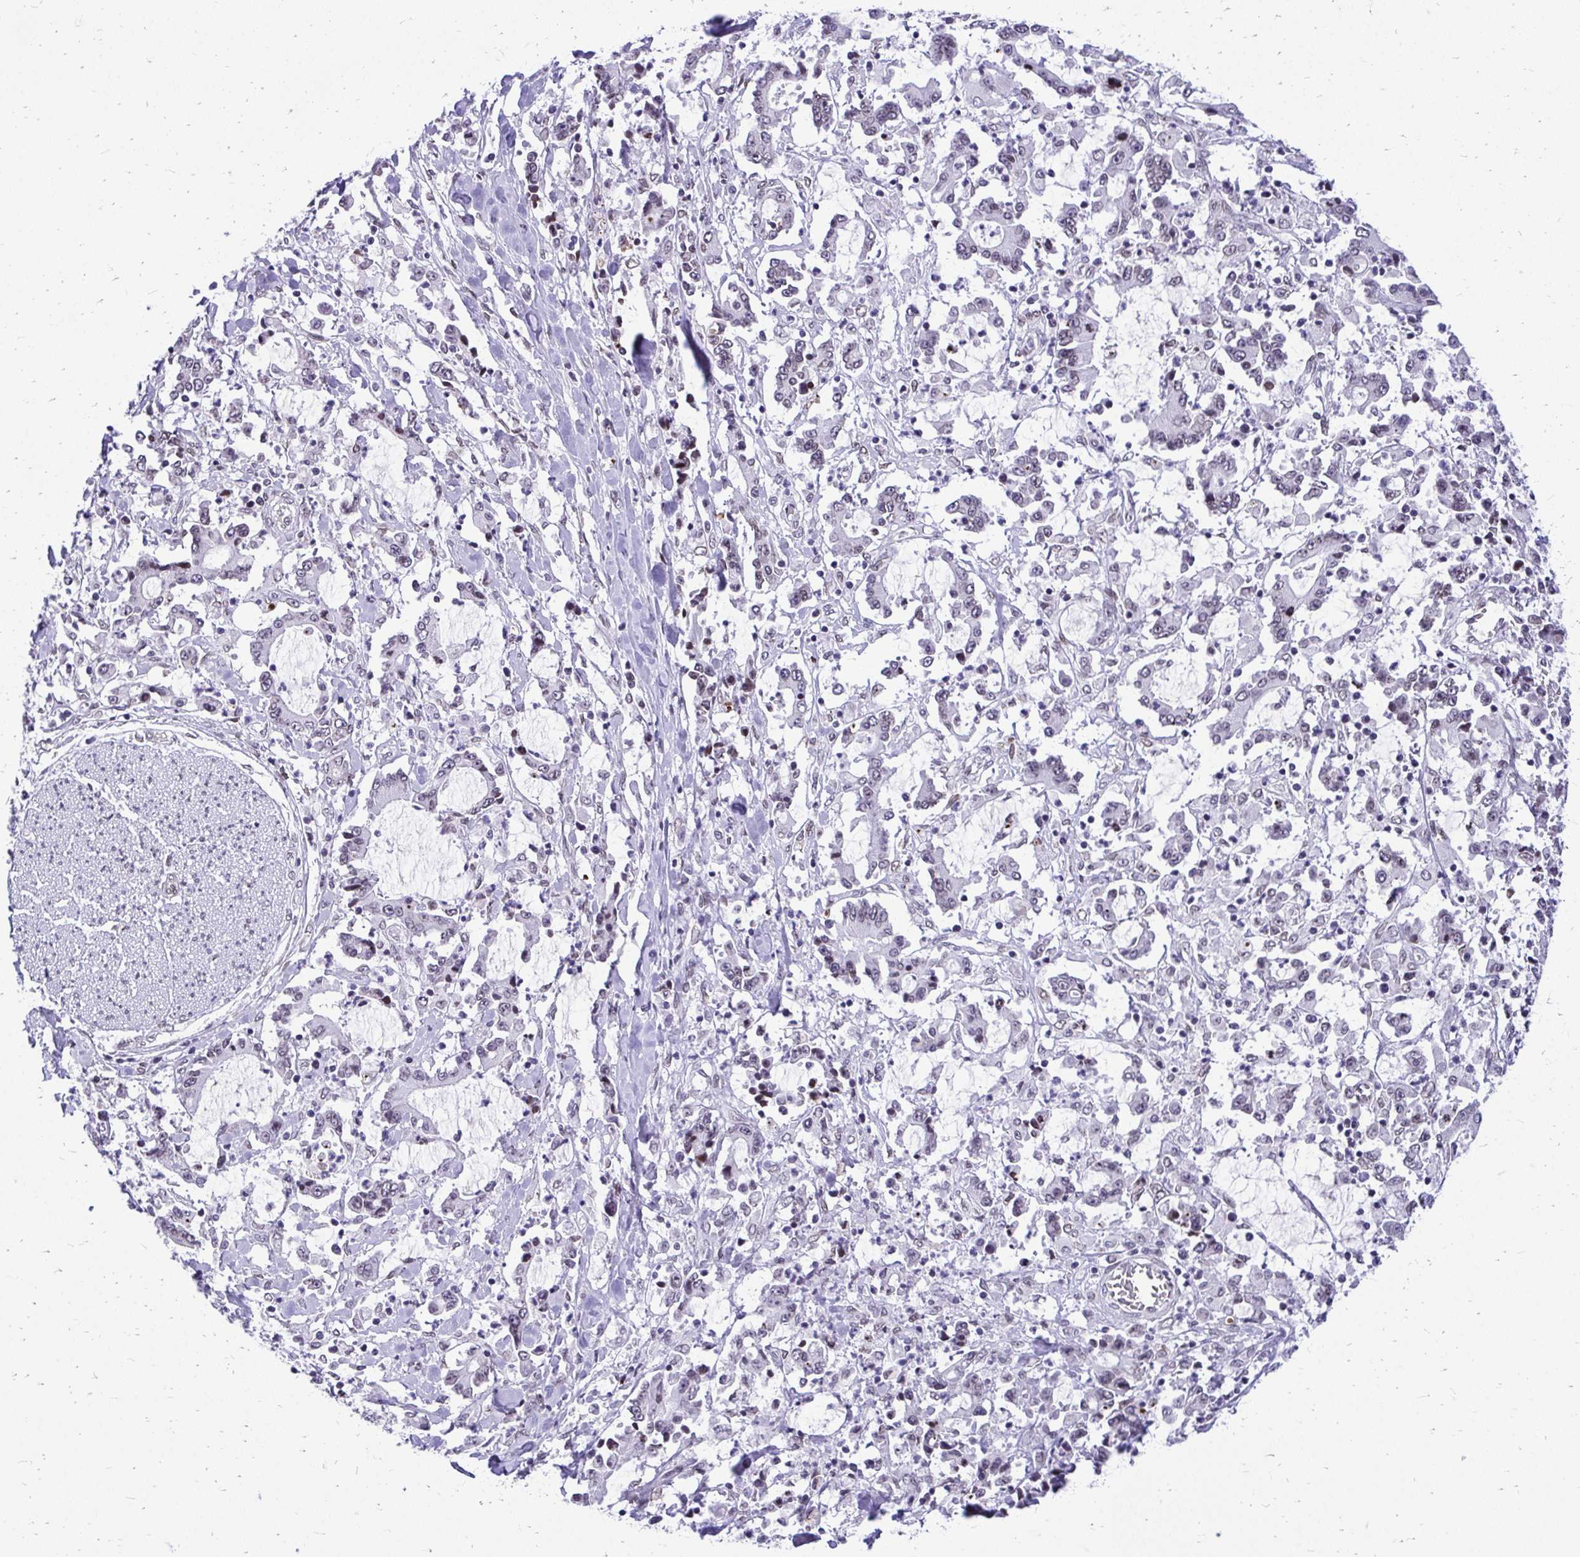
{"staining": {"intensity": "negative", "quantity": "none", "location": "none"}, "tissue": "stomach cancer", "cell_type": "Tumor cells", "image_type": "cancer", "snomed": [{"axis": "morphology", "description": "Adenocarcinoma, NOS"}, {"axis": "topography", "description": "Stomach, upper"}], "caption": "Tumor cells show no significant protein positivity in stomach cancer.", "gene": "BANF1", "patient": {"sex": "male", "age": 68}}